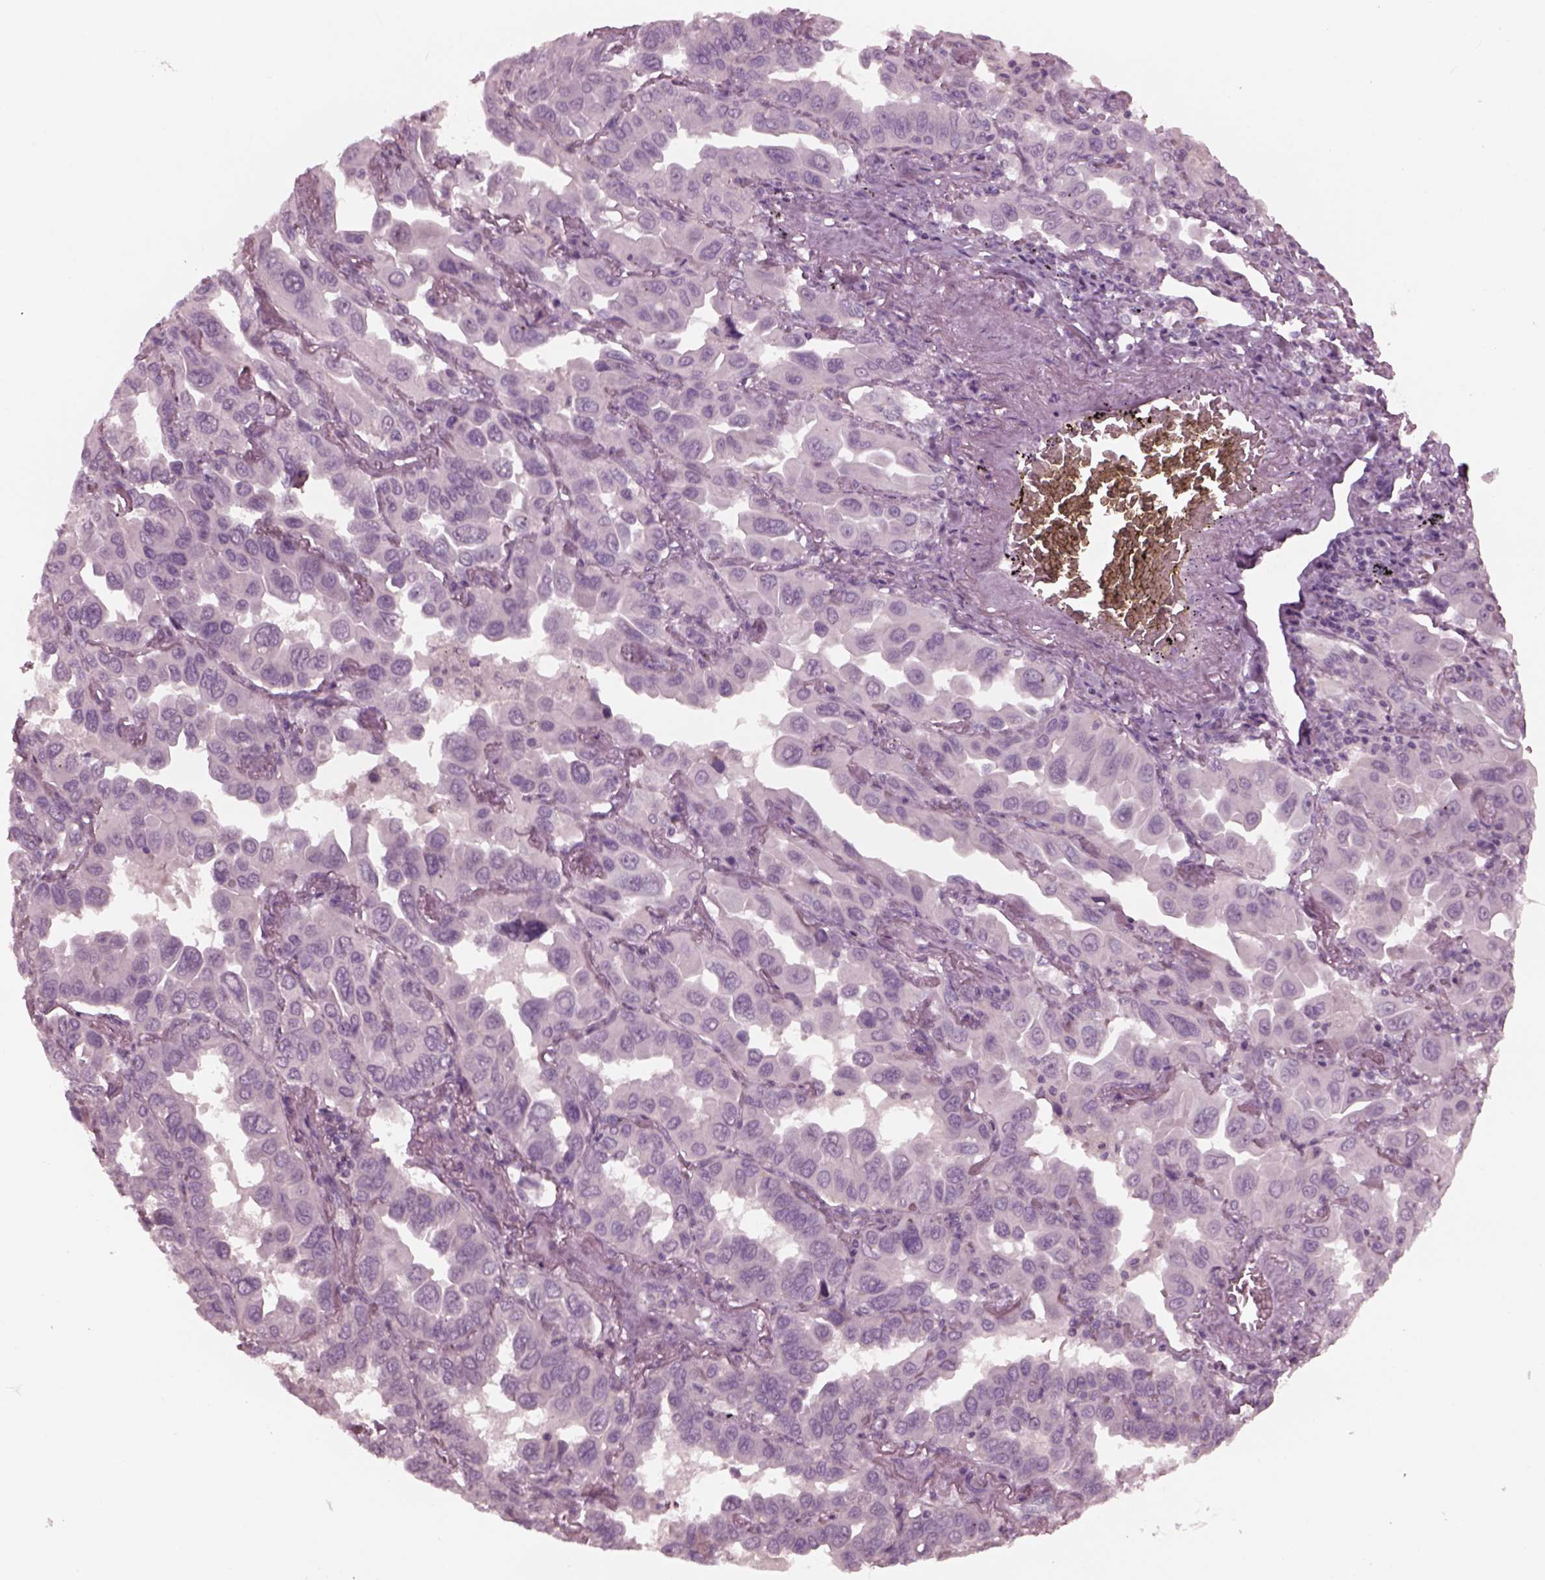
{"staining": {"intensity": "negative", "quantity": "none", "location": "none"}, "tissue": "lung cancer", "cell_type": "Tumor cells", "image_type": "cancer", "snomed": [{"axis": "morphology", "description": "Adenocarcinoma, NOS"}, {"axis": "topography", "description": "Lung"}], "caption": "Immunohistochemistry (IHC) of human lung cancer (adenocarcinoma) demonstrates no expression in tumor cells.", "gene": "YY2", "patient": {"sex": "male", "age": 64}}